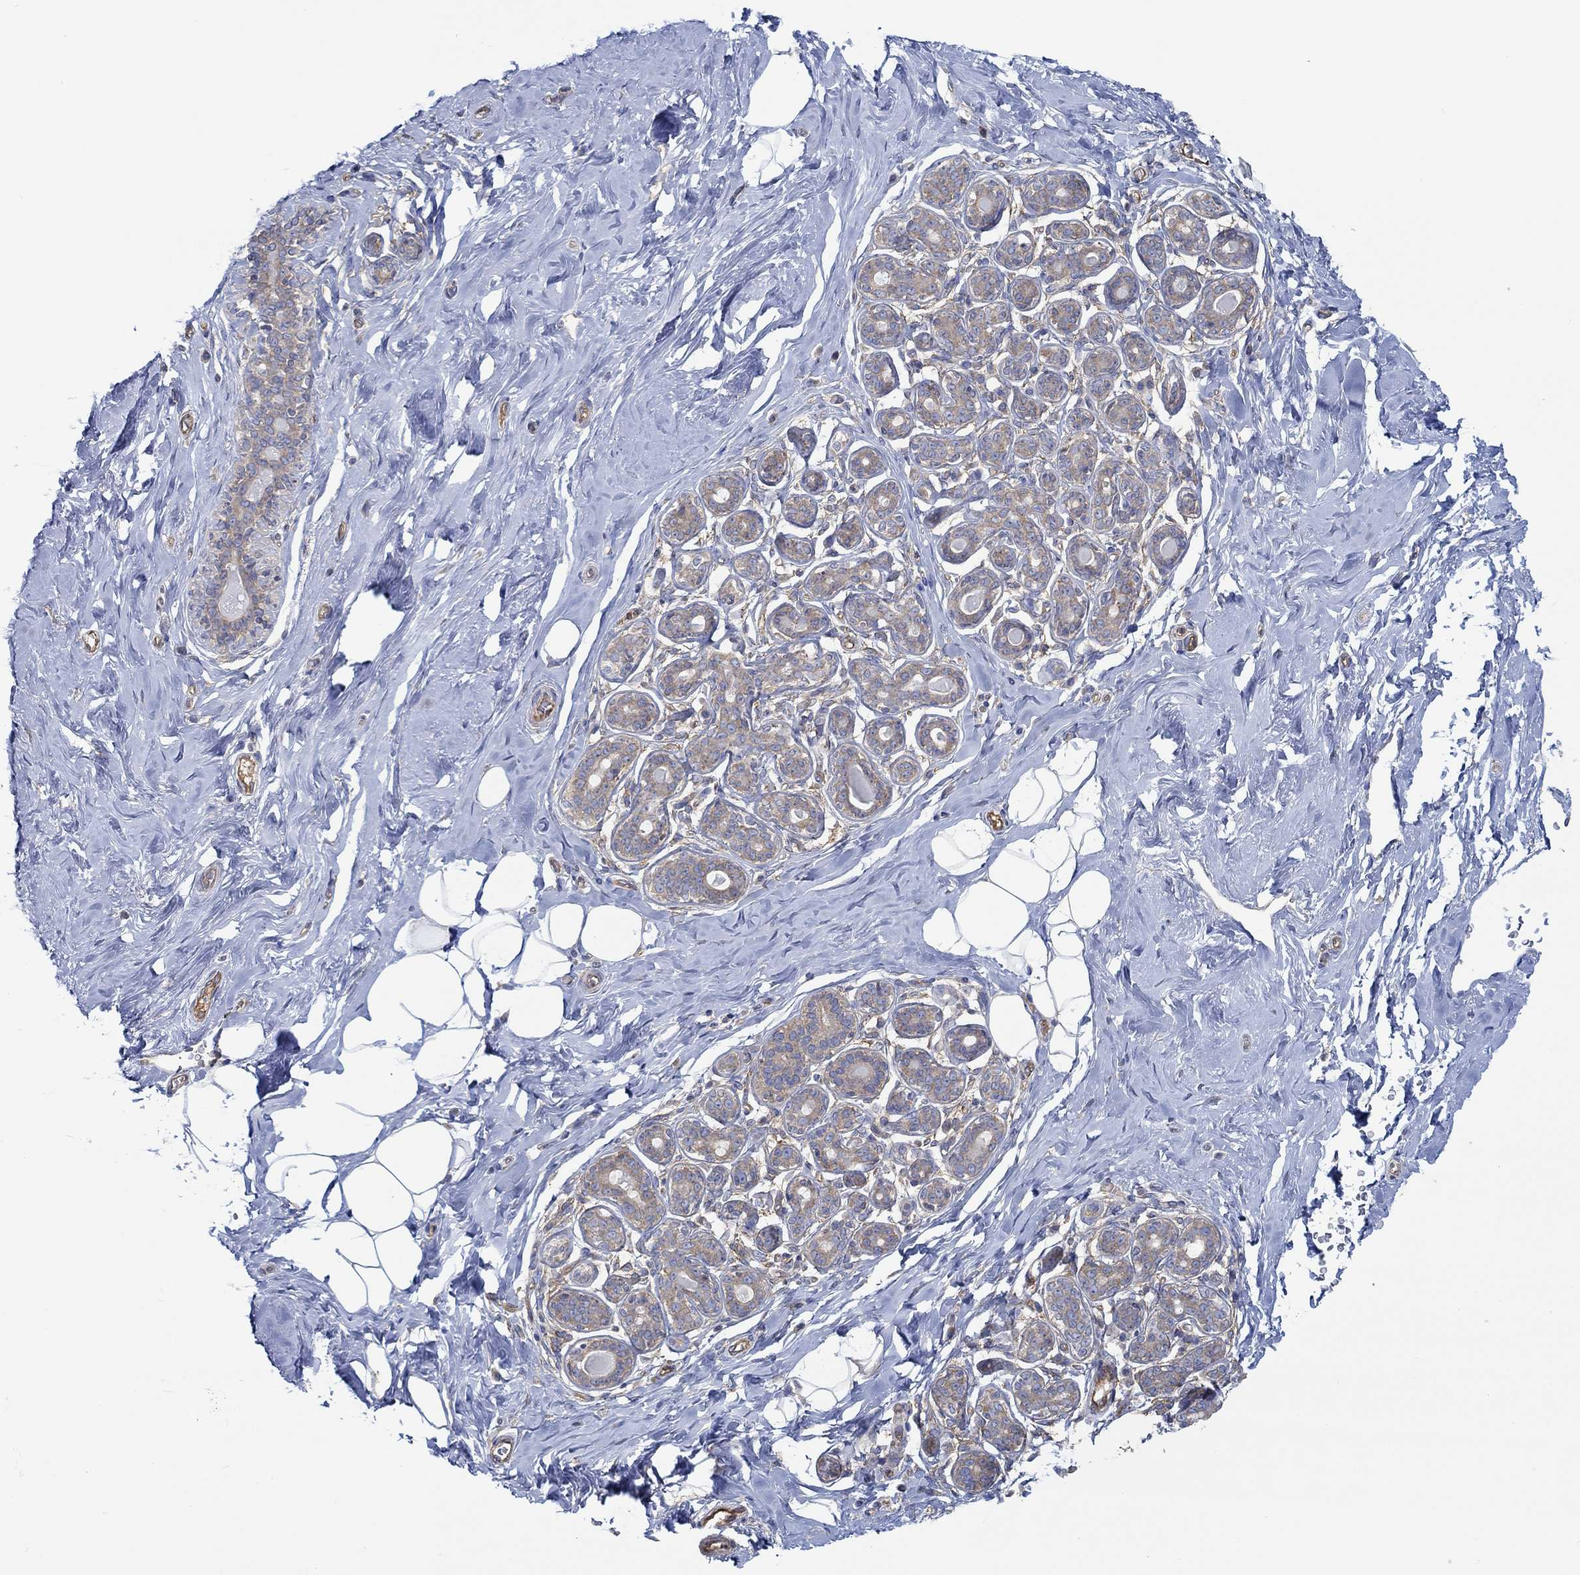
{"staining": {"intensity": "negative", "quantity": "none", "location": "none"}, "tissue": "breast", "cell_type": "Adipocytes", "image_type": "normal", "snomed": [{"axis": "morphology", "description": "Normal tissue, NOS"}, {"axis": "topography", "description": "Skin"}, {"axis": "topography", "description": "Breast"}], "caption": "Immunohistochemical staining of benign breast exhibits no significant positivity in adipocytes.", "gene": "SPAG9", "patient": {"sex": "female", "age": 43}}